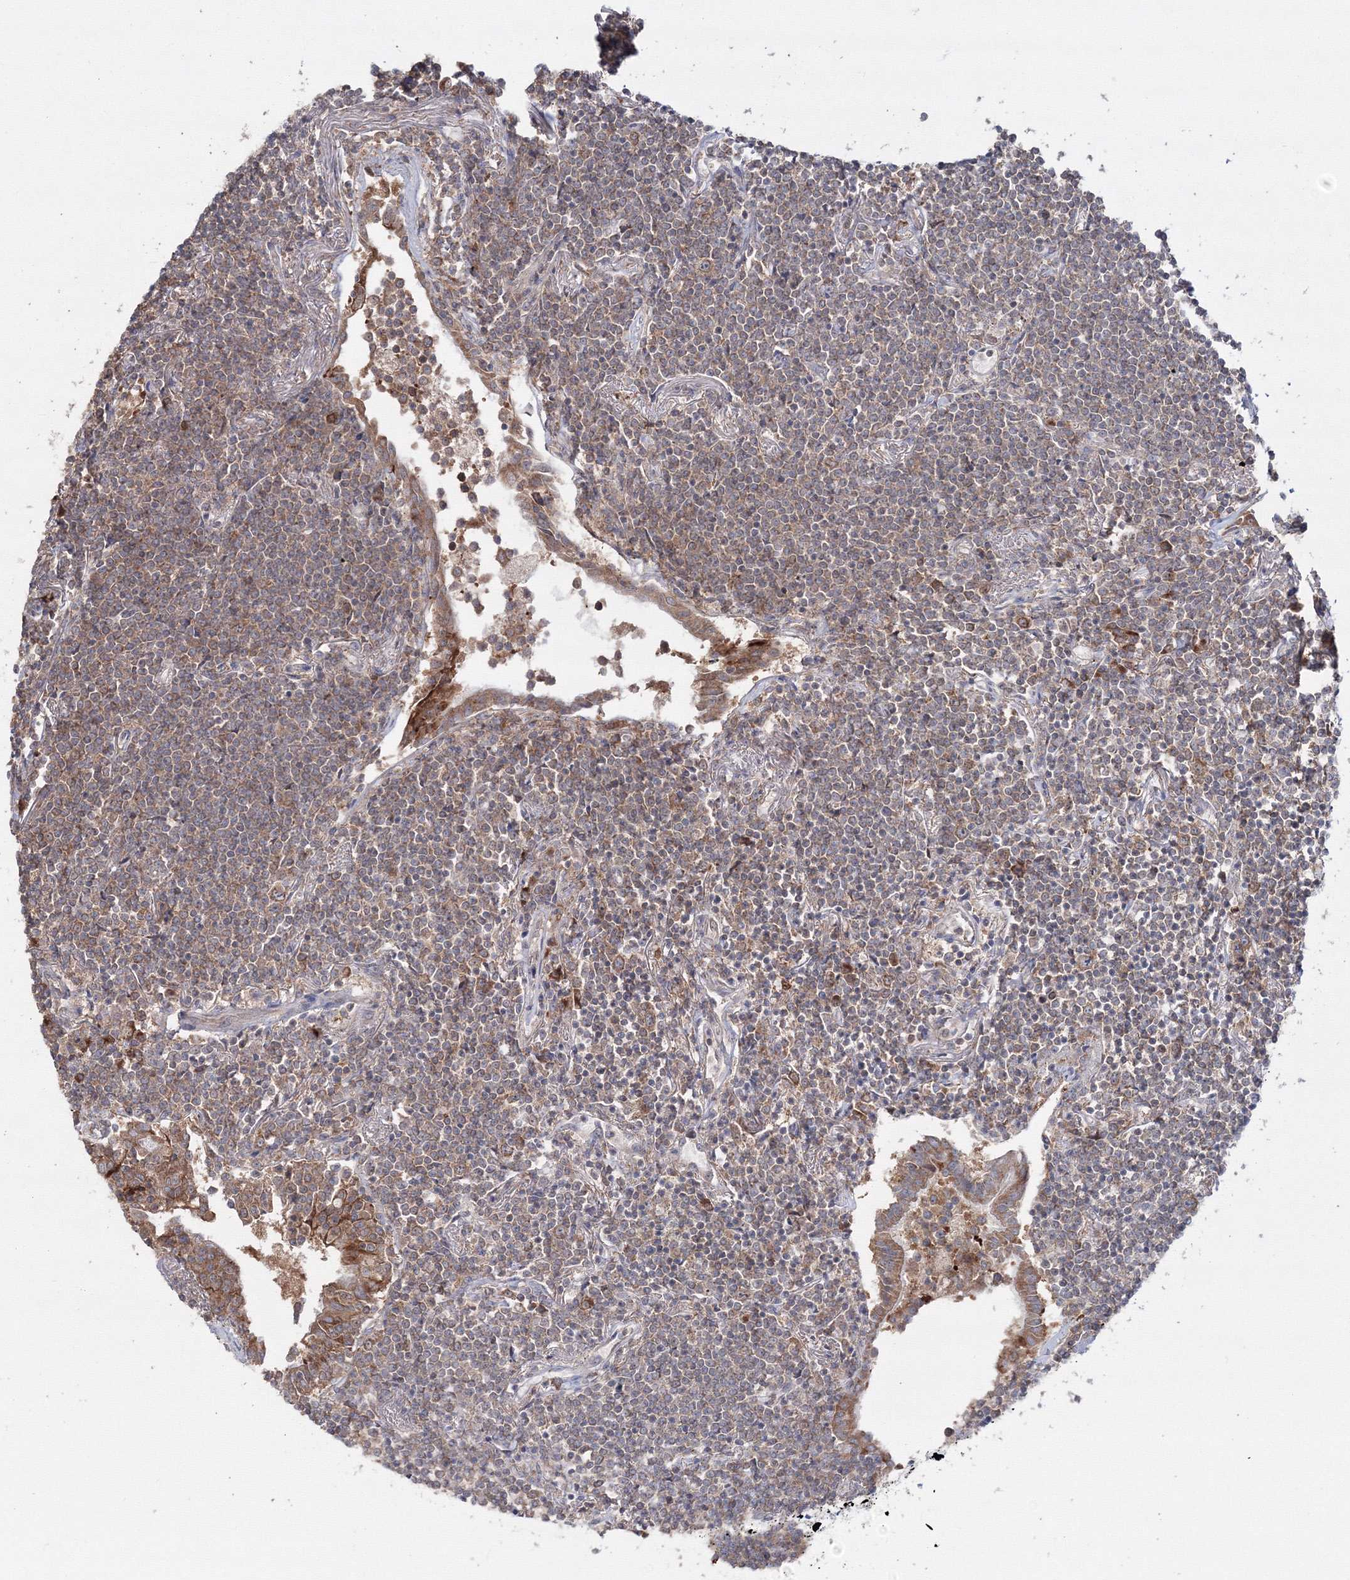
{"staining": {"intensity": "moderate", "quantity": ">75%", "location": "cytoplasmic/membranous"}, "tissue": "lymphoma", "cell_type": "Tumor cells", "image_type": "cancer", "snomed": [{"axis": "morphology", "description": "Malignant lymphoma, non-Hodgkin's type, Low grade"}, {"axis": "topography", "description": "Lung"}], "caption": "A histopathology image showing moderate cytoplasmic/membranous expression in about >75% of tumor cells in lymphoma, as visualized by brown immunohistochemical staining.", "gene": "PEX13", "patient": {"sex": "female", "age": 71}}